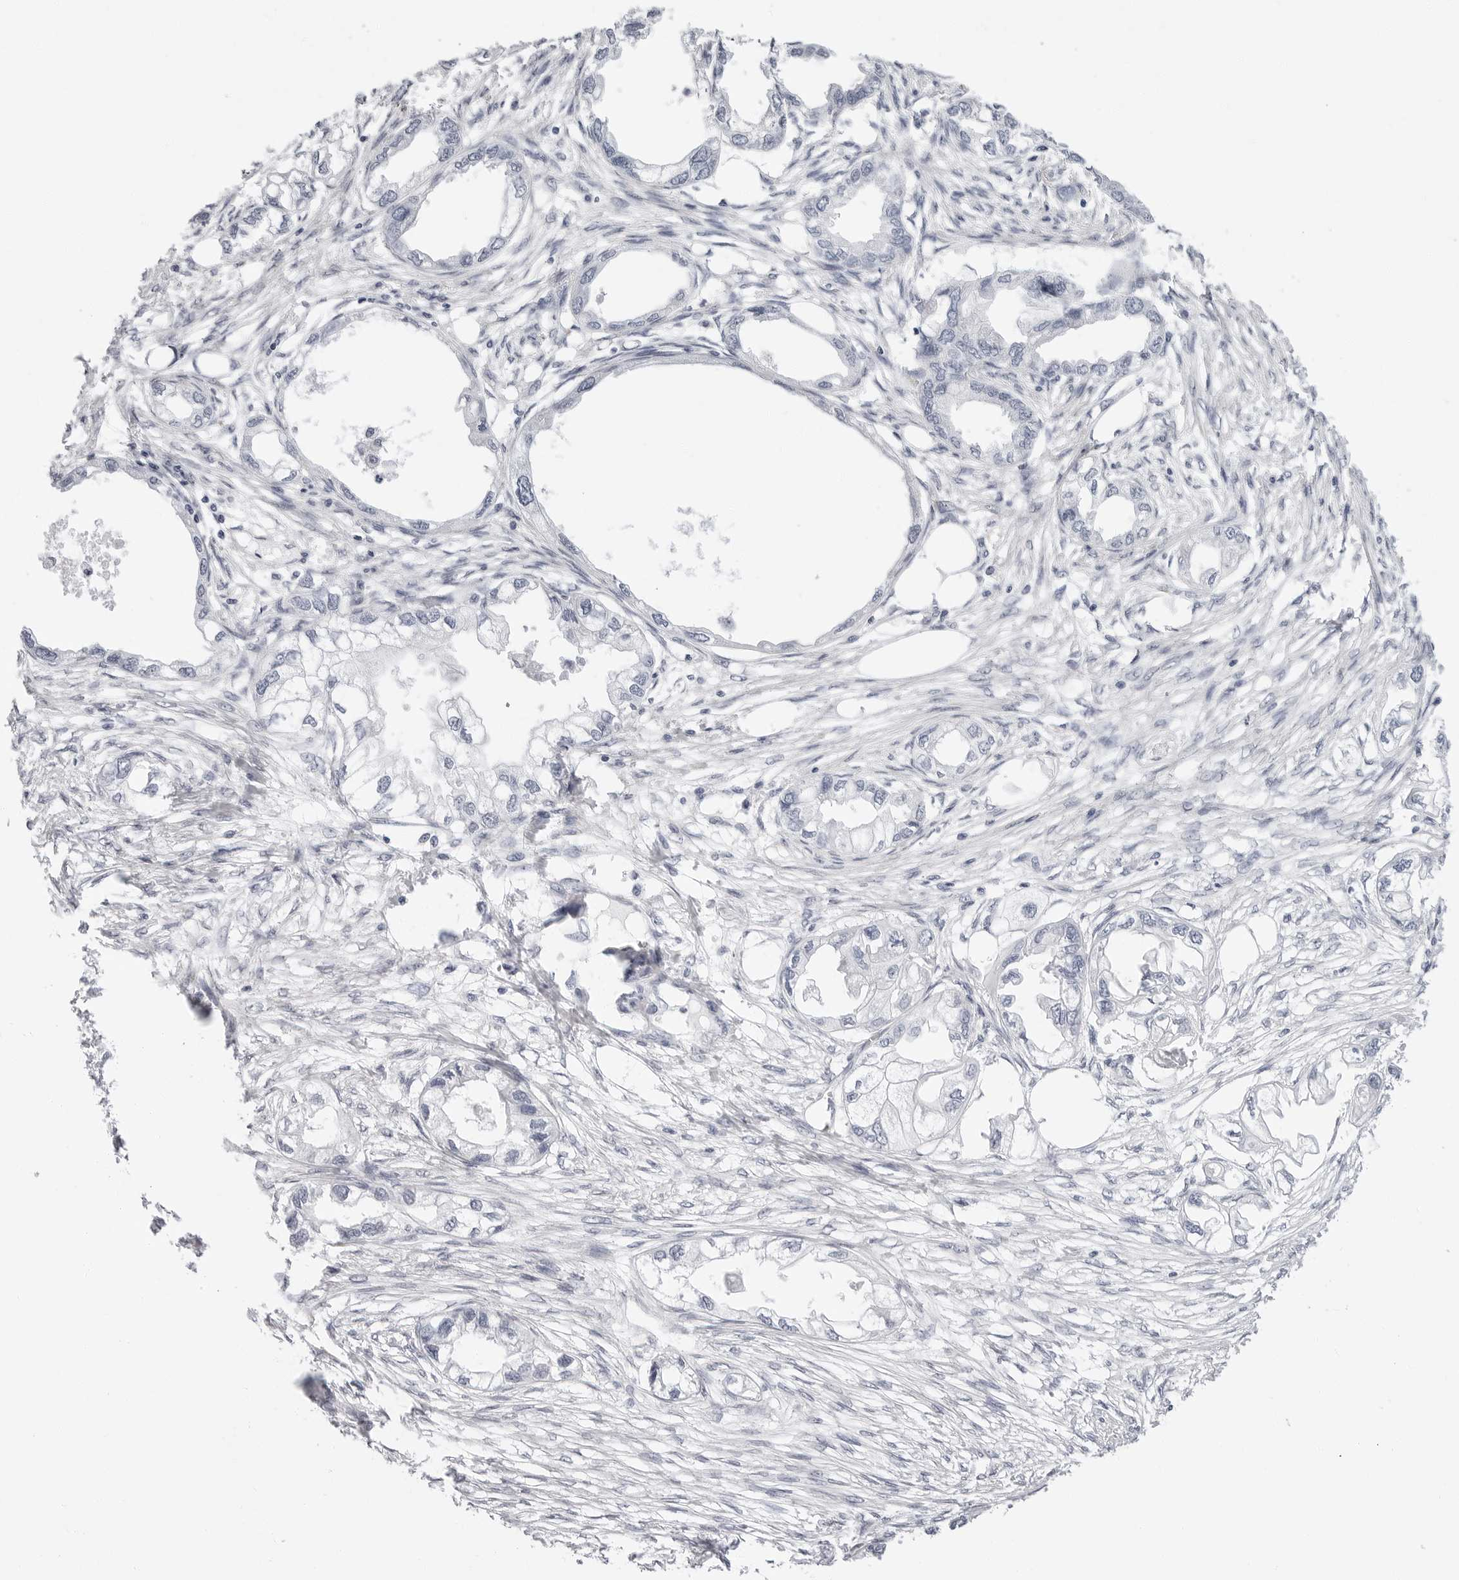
{"staining": {"intensity": "negative", "quantity": "none", "location": "none"}, "tissue": "endometrial cancer", "cell_type": "Tumor cells", "image_type": "cancer", "snomed": [{"axis": "morphology", "description": "Adenocarcinoma, NOS"}, {"axis": "morphology", "description": "Adenocarcinoma, metastatic, NOS"}, {"axis": "topography", "description": "Adipose tissue"}, {"axis": "topography", "description": "Endometrium"}], "caption": "The immunohistochemistry (IHC) image has no significant staining in tumor cells of endometrial metastatic adenocarcinoma tissue.", "gene": "ERICH3", "patient": {"sex": "female", "age": 67}}